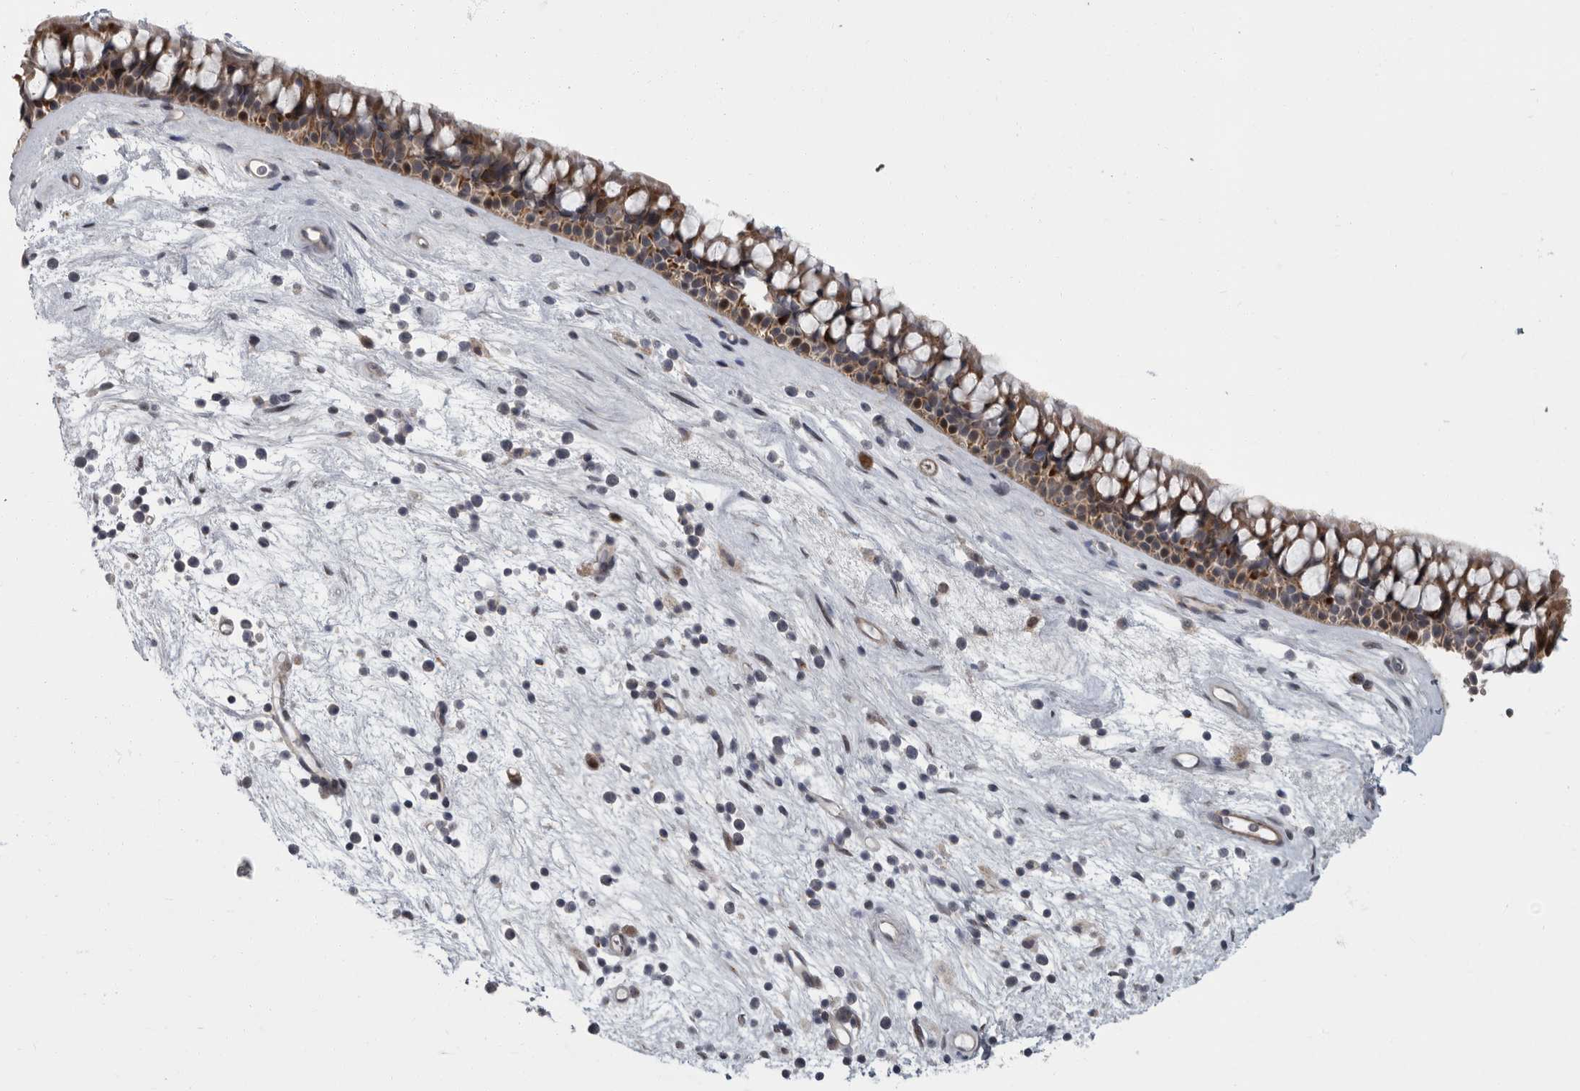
{"staining": {"intensity": "moderate", "quantity": ">75%", "location": "cytoplasmic/membranous"}, "tissue": "nasopharynx", "cell_type": "Respiratory epithelial cells", "image_type": "normal", "snomed": [{"axis": "morphology", "description": "Normal tissue, NOS"}, {"axis": "topography", "description": "Nasopharynx"}], "caption": "A micrograph of nasopharynx stained for a protein displays moderate cytoplasmic/membranous brown staining in respiratory epithelial cells. Nuclei are stained in blue.", "gene": "PDE7A", "patient": {"sex": "male", "age": 64}}